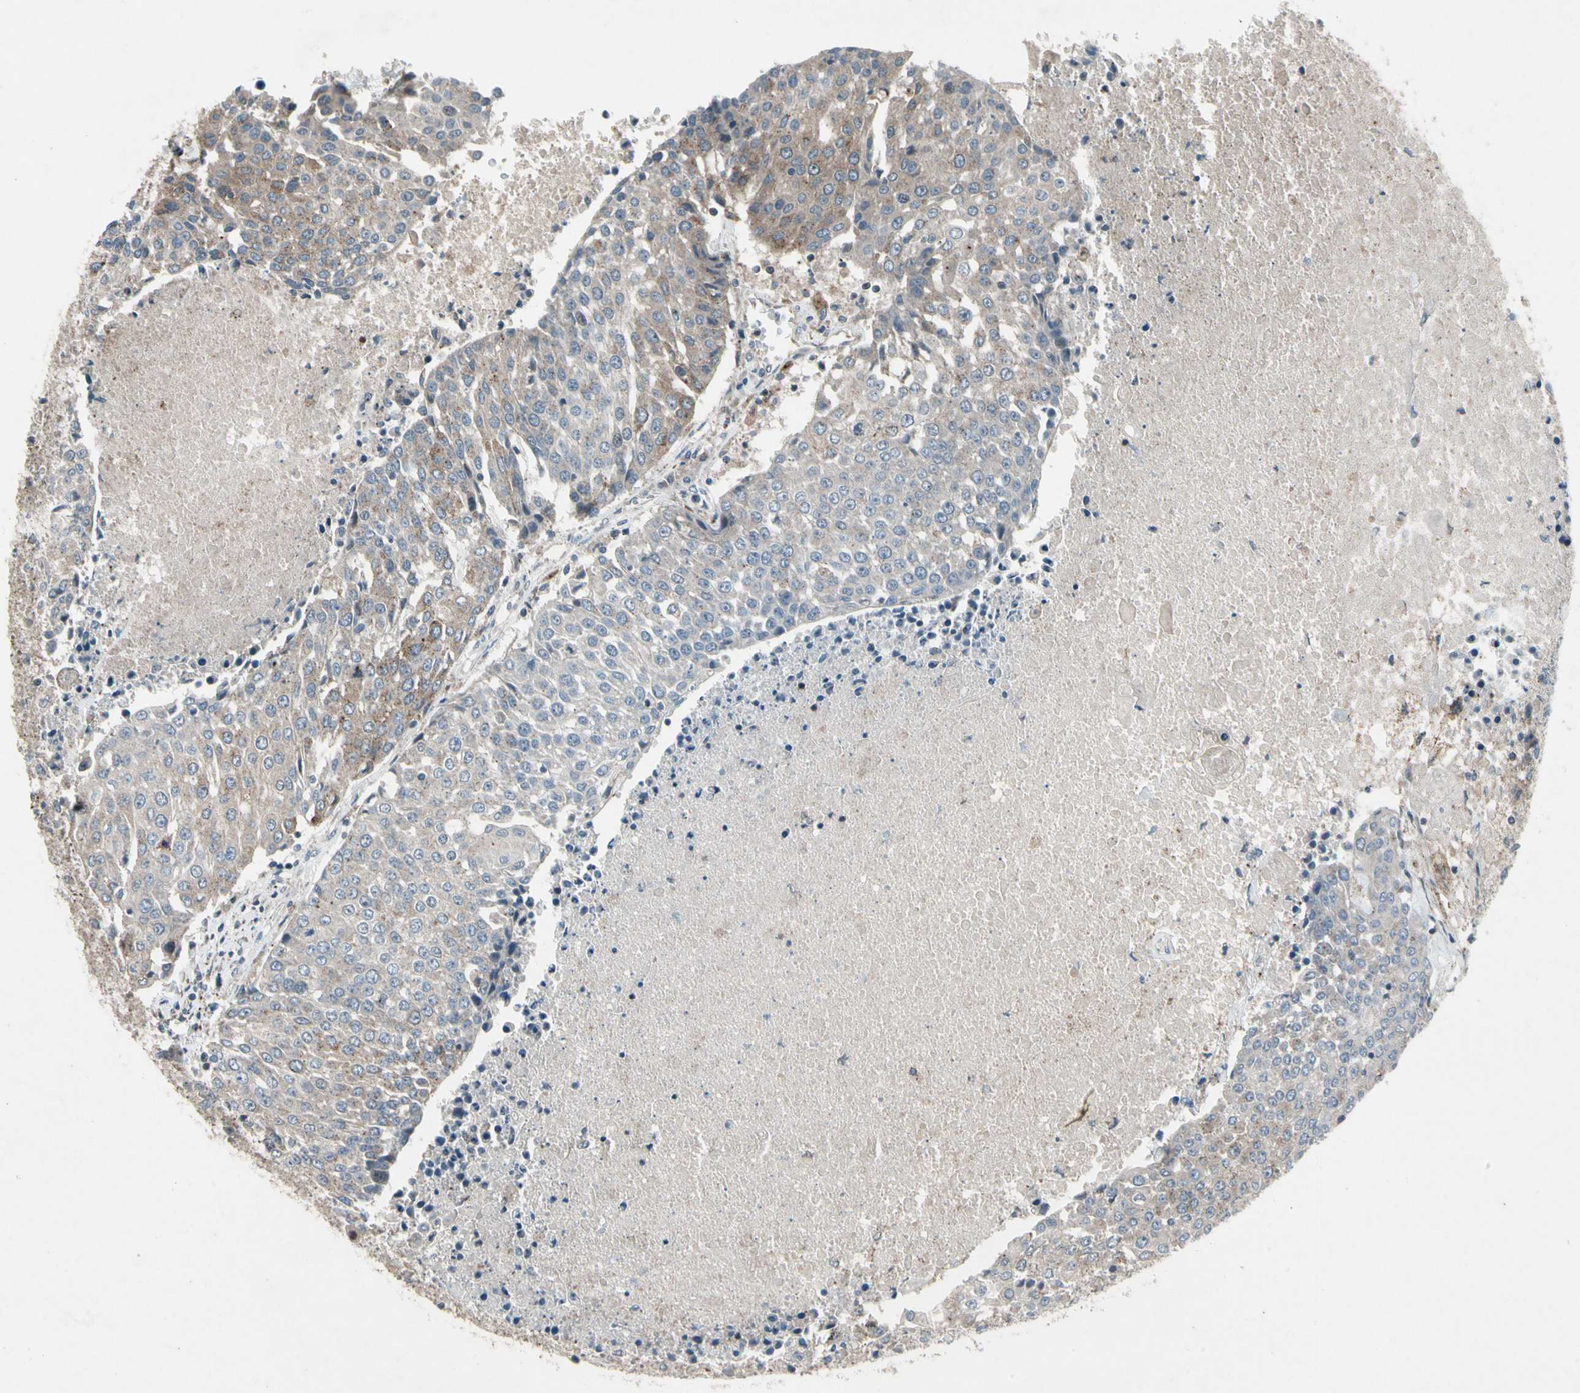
{"staining": {"intensity": "moderate", "quantity": "25%-75%", "location": "cytoplasmic/membranous"}, "tissue": "urothelial cancer", "cell_type": "Tumor cells", "image_type": "cancer", "snomed": [{"axis": "morphology", "description": "Urothelial carcinoma, High grade"}, {"axis": "topography", "description": "Urinary bladder"}], "caption": "A high-resolution micrograph shows IHC staining of urothelial carcinoma (high-grade), which reveals moderate cytoplasmic/membranous expression in about 25%-75% of tumor cells.", "gene": "NMI", "patient": {"sex": "female", "age": 85}}